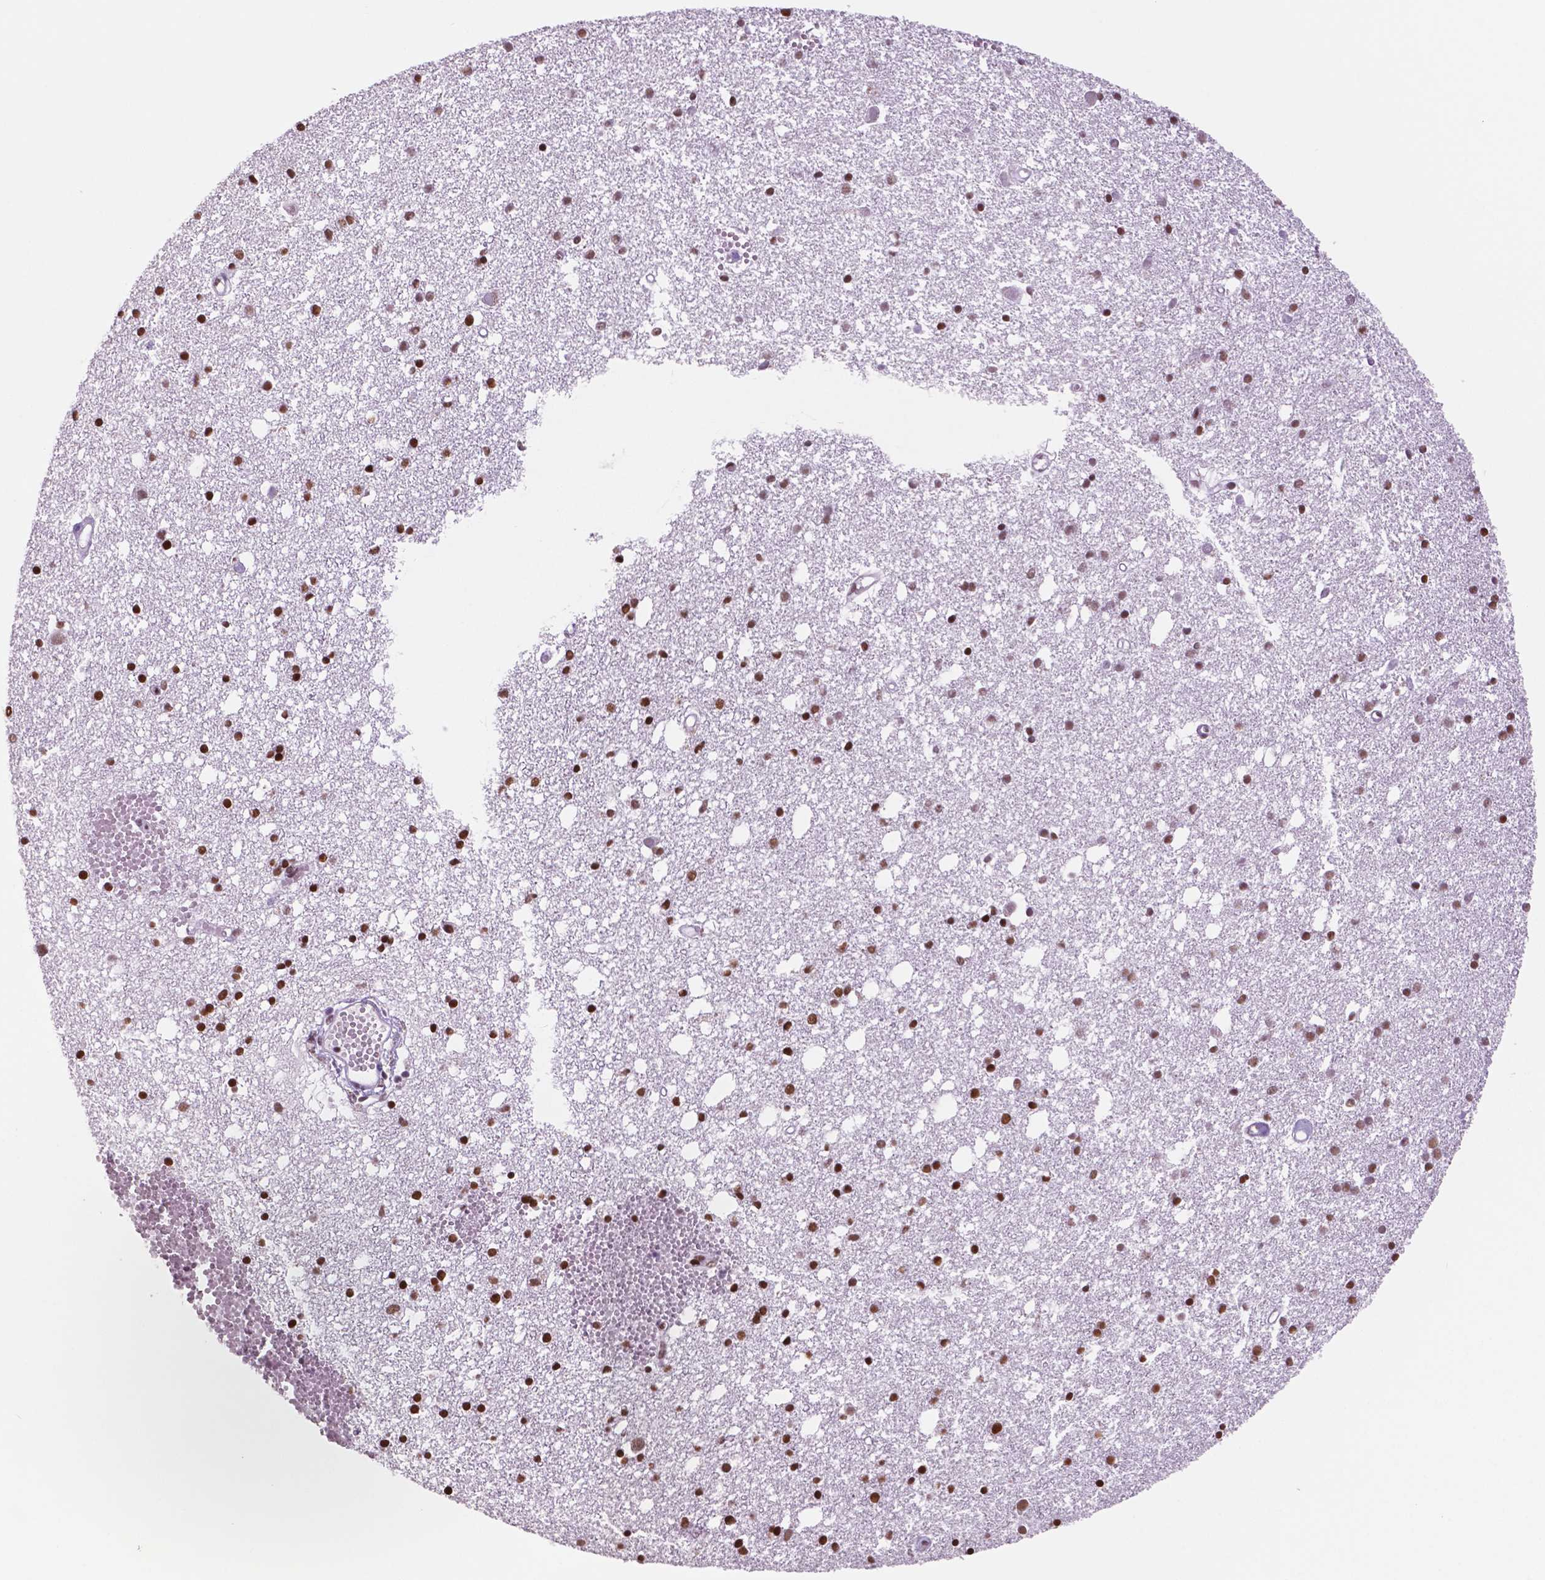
{"staining": {"intensity": "moderate", "quantity": "<25%", "location": "nuclear"}, "tissue": "cerebral cortex", "cell_type": "Endothelial cells", "image_type": "normal", "snomed": [{"axis": "morphology", "description": "Normal tissue, NOS"}, {"axis": "morphology", "description": "Glioma, malignant, High grade"}, {"axis": "topography", "description": "Cerebral cortex"}], "caption": "Human cerebral cortex stained with a brown dye exhibits moderate nuclear positive positivity in approximately <25% of endothelial cells.", "gene": "MSH6", "patient": {"sex": "male", "age": 71}}